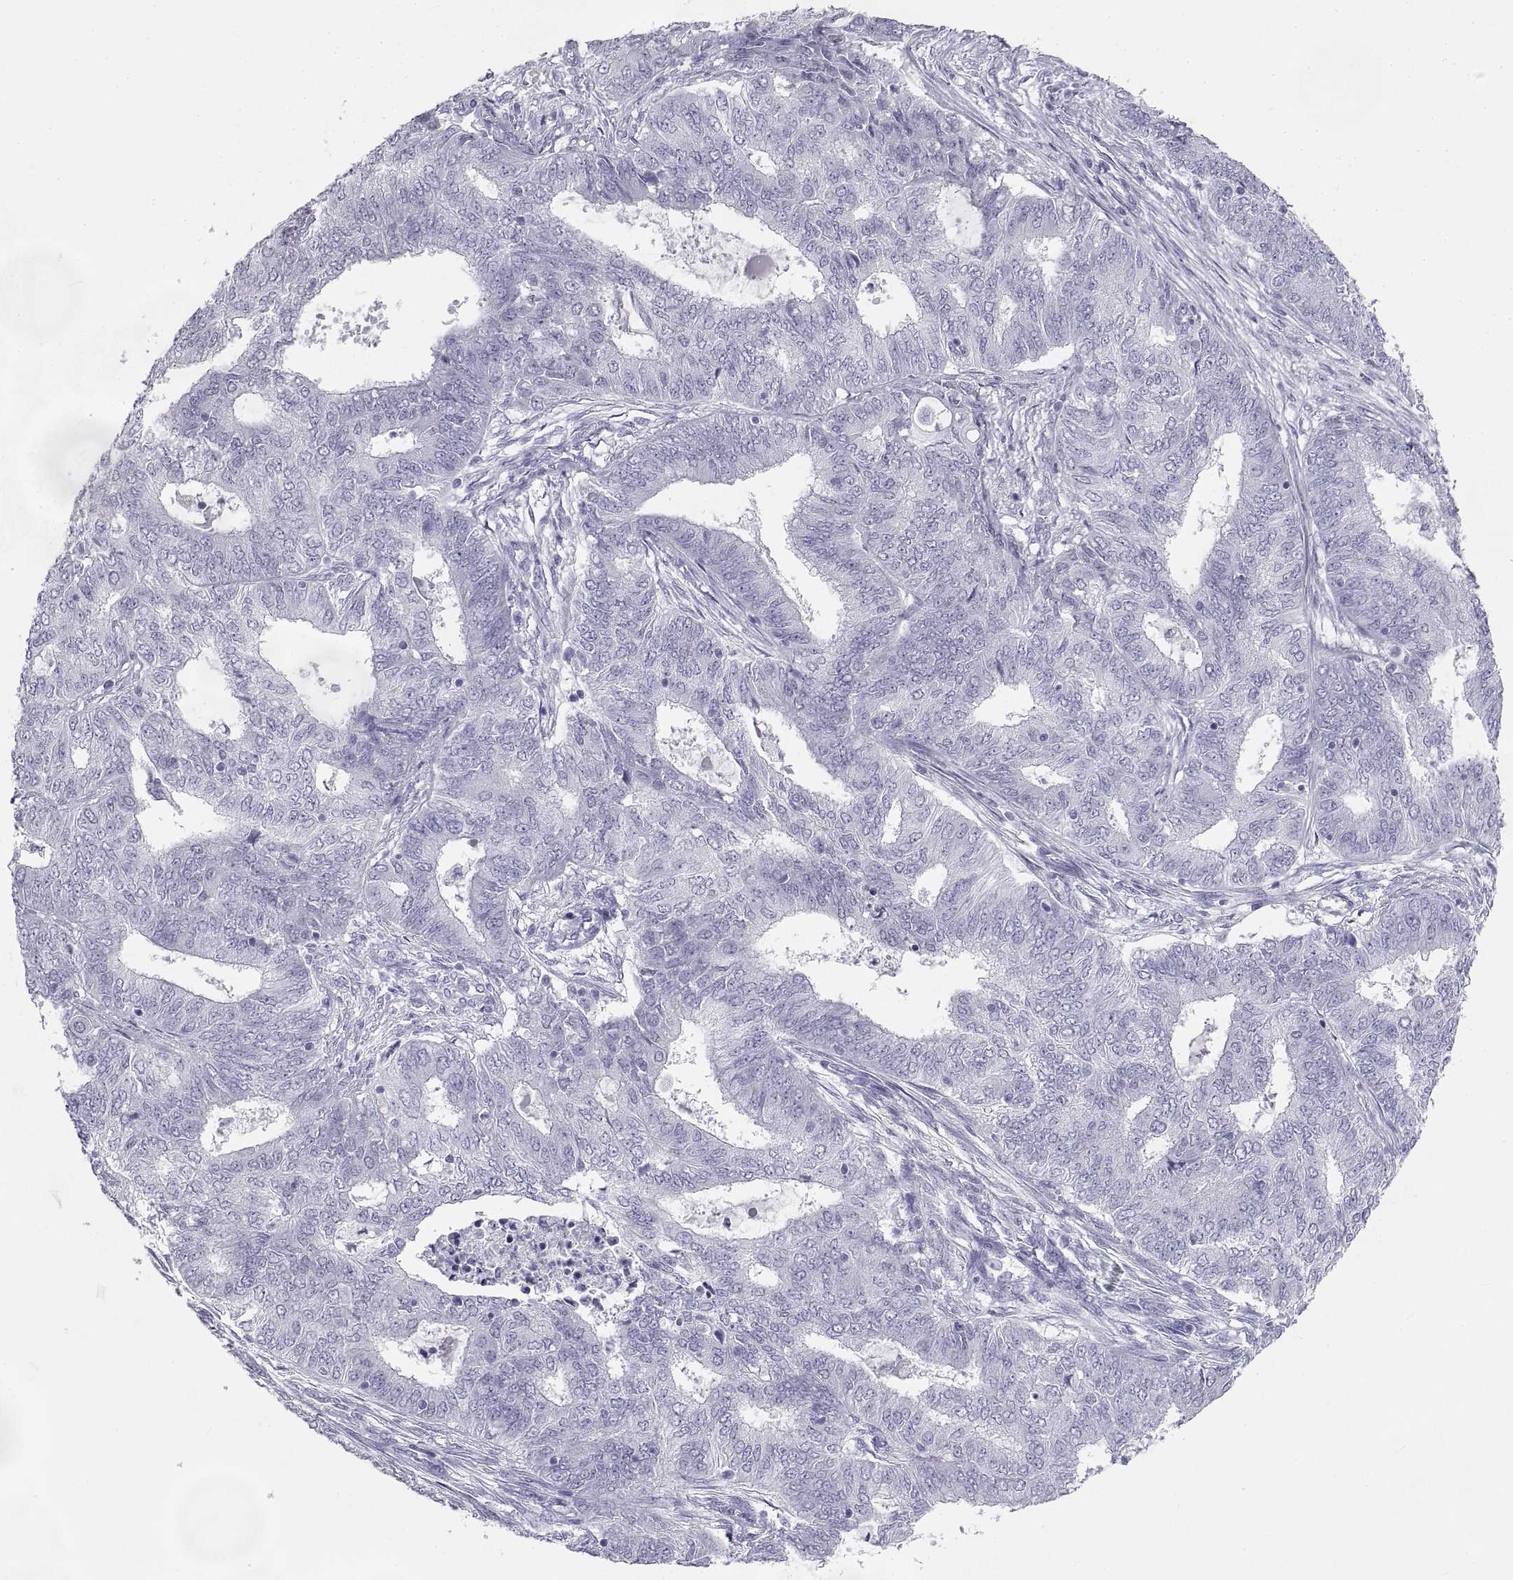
{"staining": {"intensity": "negative", "quantity": "none", "location": "none"}, "tissue": "endometrial cancer", "cell_type": "Tumor cells", "image_type": "cancer", "snomed": [{"axis": "morphology", "description": "Adenocarcinoma, NOS"}, {"axis": "topography", "description": "Endometrium"}], "caption": "Tumor cells are negative for protein expression in human endometrial adenocarcinoma. Nuclei are stained in blue.", "gene": "RLBP1", "patient": {"sex": "female", "age": 62}}